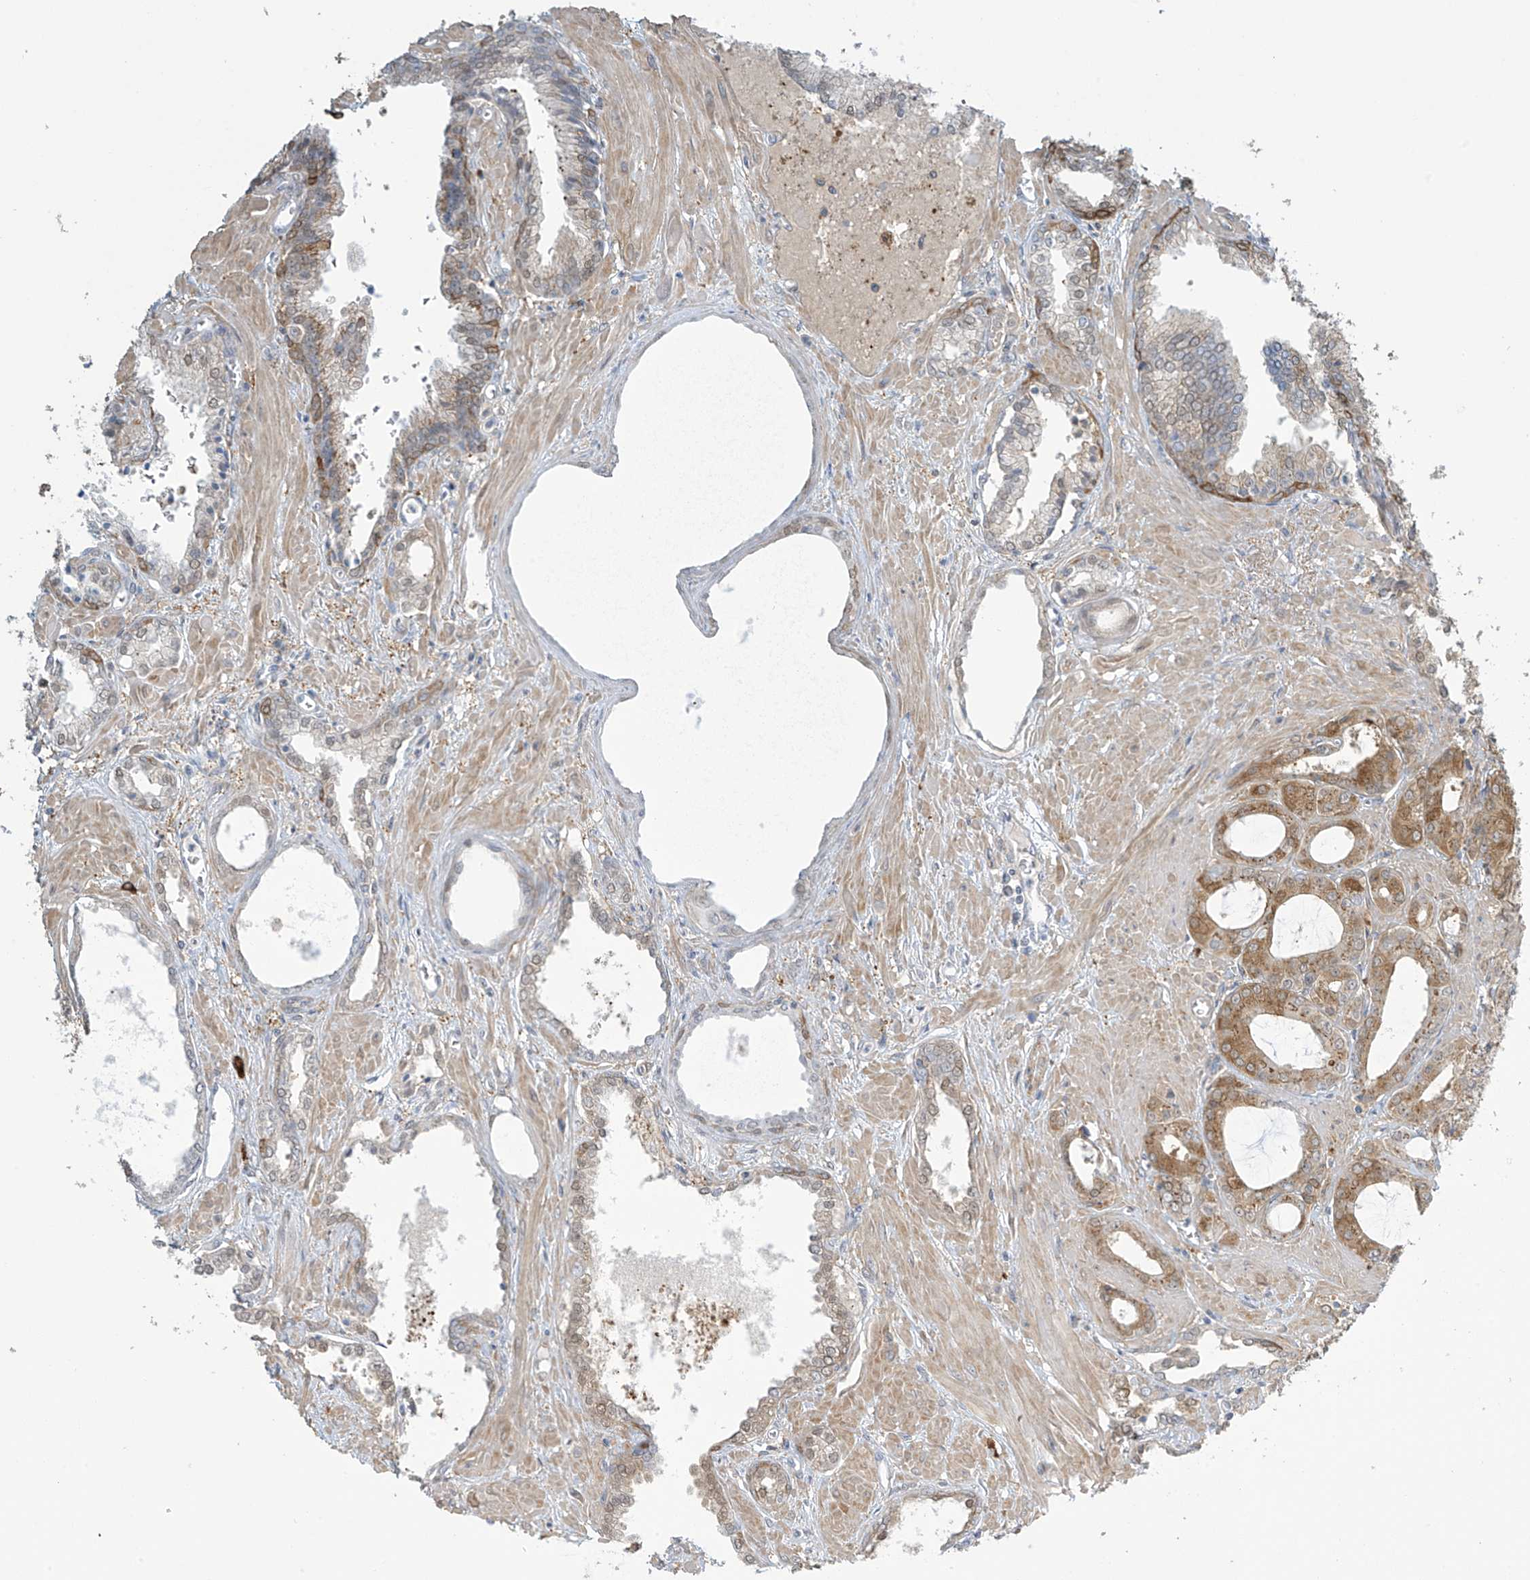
{"staining": {"intensity": "moderate", "quantity": "25%-75%", "location": "cytoplasmic/membranous"}, "tissue": "prostate cancer", "cell_type": "Tumor cells", "image_type": "cancer", "snomed": [{"axis": "morphology", "description": "Adenocarcinoma, Low grade"}, {"axis": "topography", "description": "Prostate"}], "caption": "Prostate cancer stained with a brown dye demonstrates moderate cytoplasmic/membranous positive staining in about 25%-75% of tumor cells.", "gene": "TAGAP", "patient": {"sex": "male", "age": 67}}